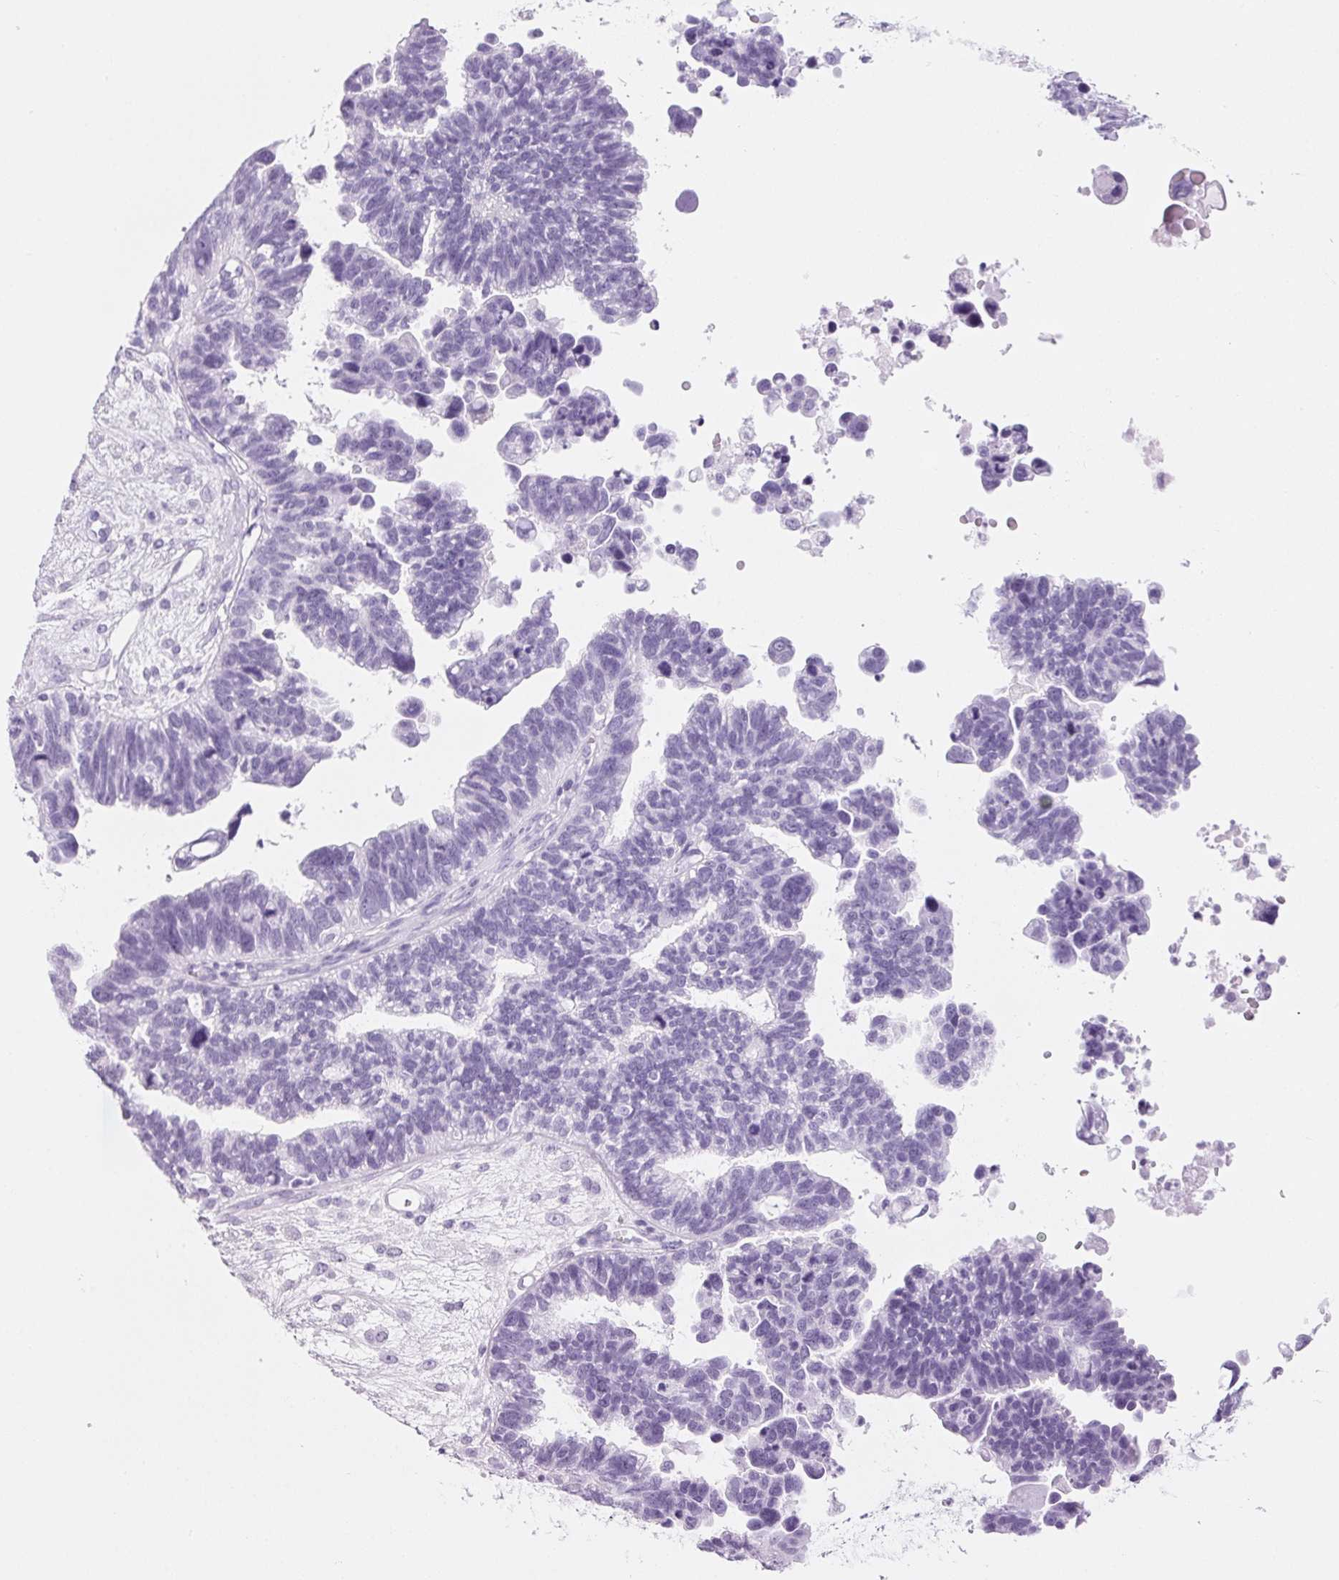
{"staining": {"intensity": "negative", "quantity": "none", "location": "none"}, "tissue": "ovarian cancer", "cell_type": "Tumor cells", "image_type": "cancer", "snomed": [{"axis": "morphology", "description": "Cystadenocarcinoma, serous, NOS"}, {"axis": "topography", "description": "Ovary"}], "caption": "IHC of serous cystadenocarcinoma (ovarian) exhibits no staining in tumor cells.", "gene": "PPP1R1A", "patient": {"sex": "female", "age": 60}}